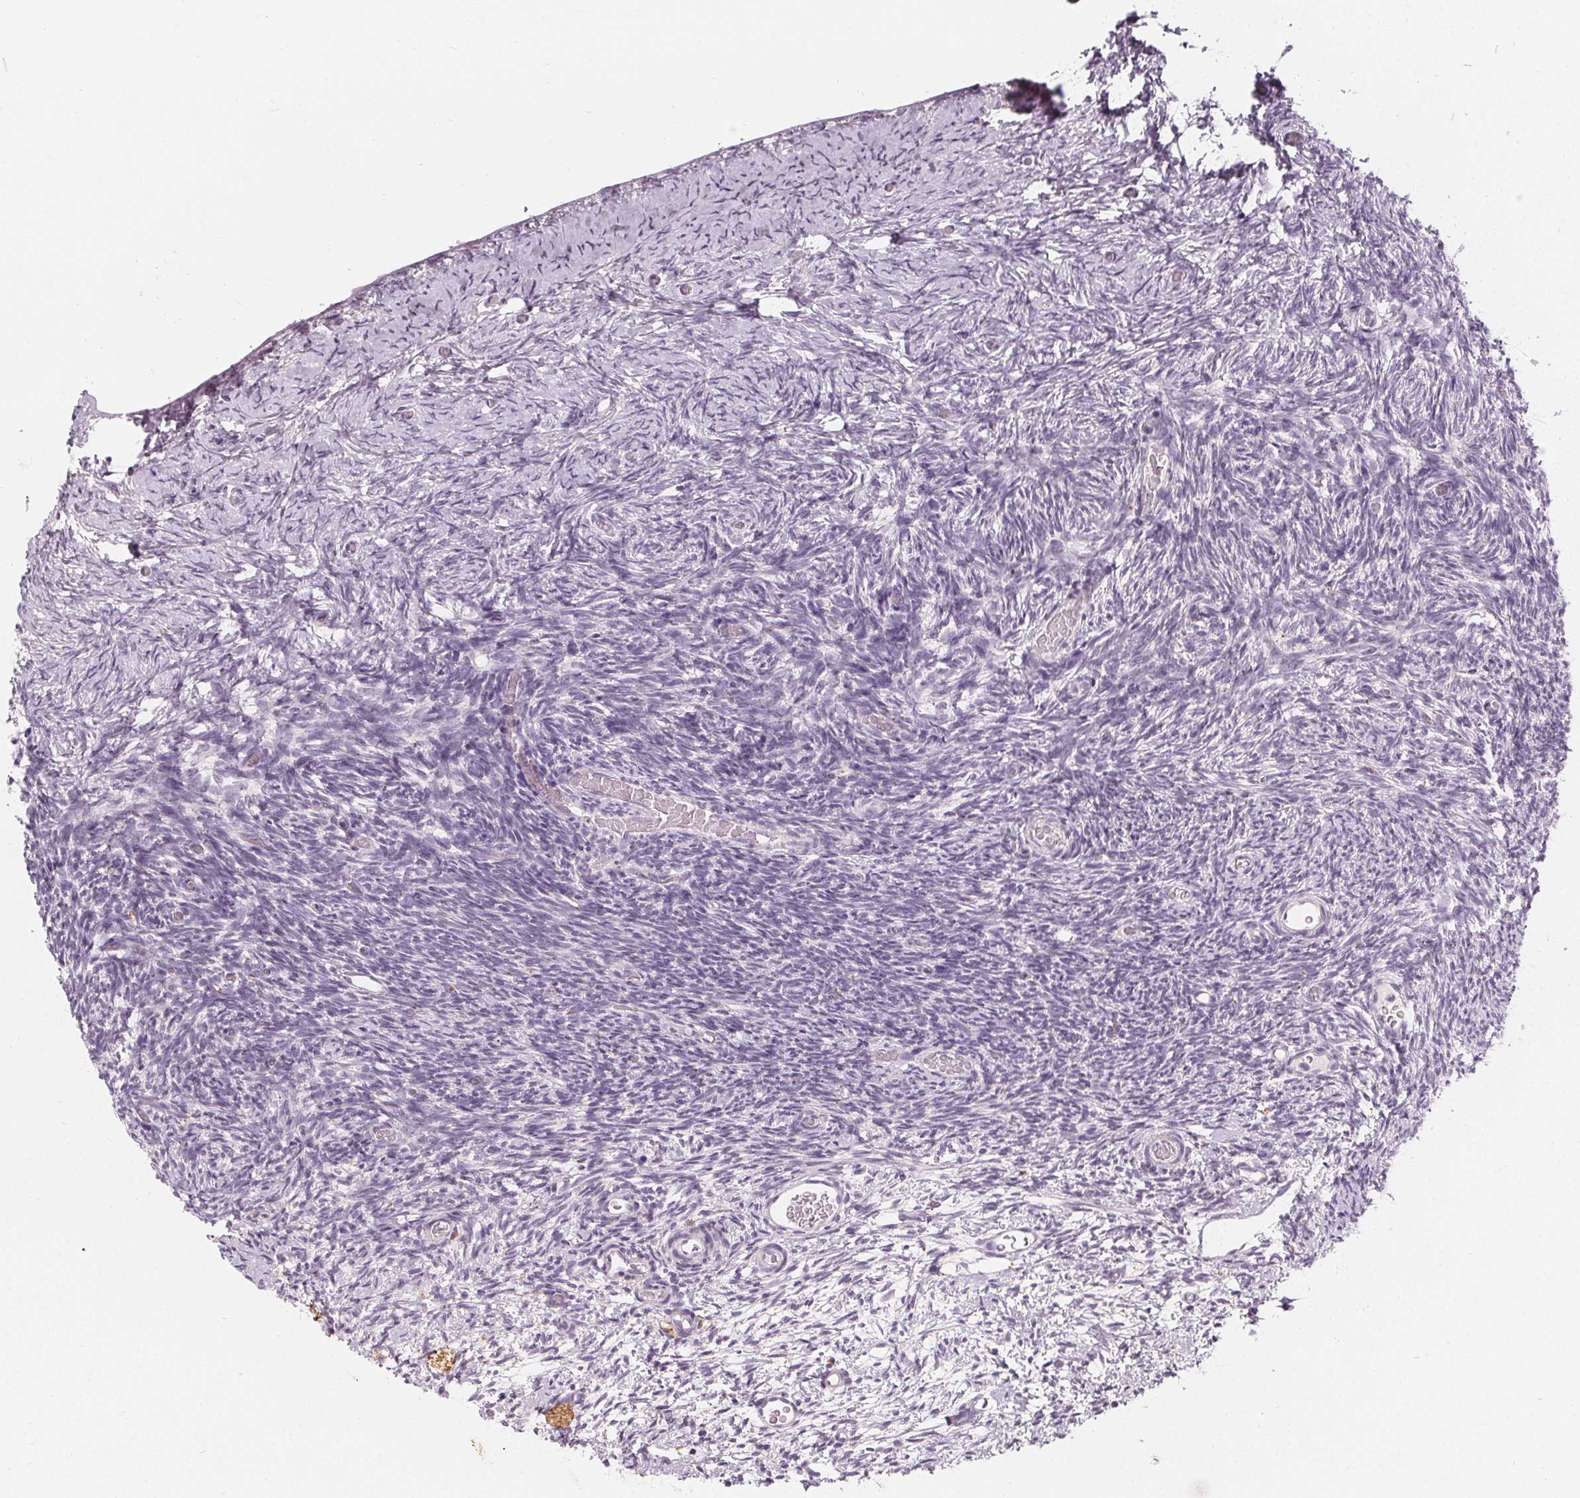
{"staining": {"intensity": "negative", "quantity": "none", "location": "none"}, "tissue": "ovary", "cell_type": "Follicle cells", "image_type": "normal", "snomed": [{"axis": "morphology", "description": "Normal tissue, NOS"}, {"axis": "topography", "description": "Ovary"}], "caption": "The immunohistochemistry (IHC) histopathology image has no significant expression in follicle cells of ovary. (Immunohistochemistry (ihc), brightfield microscopy, high magnification).", "gene": "HOPX", "patient": {"sex": "female", "age": 39}}